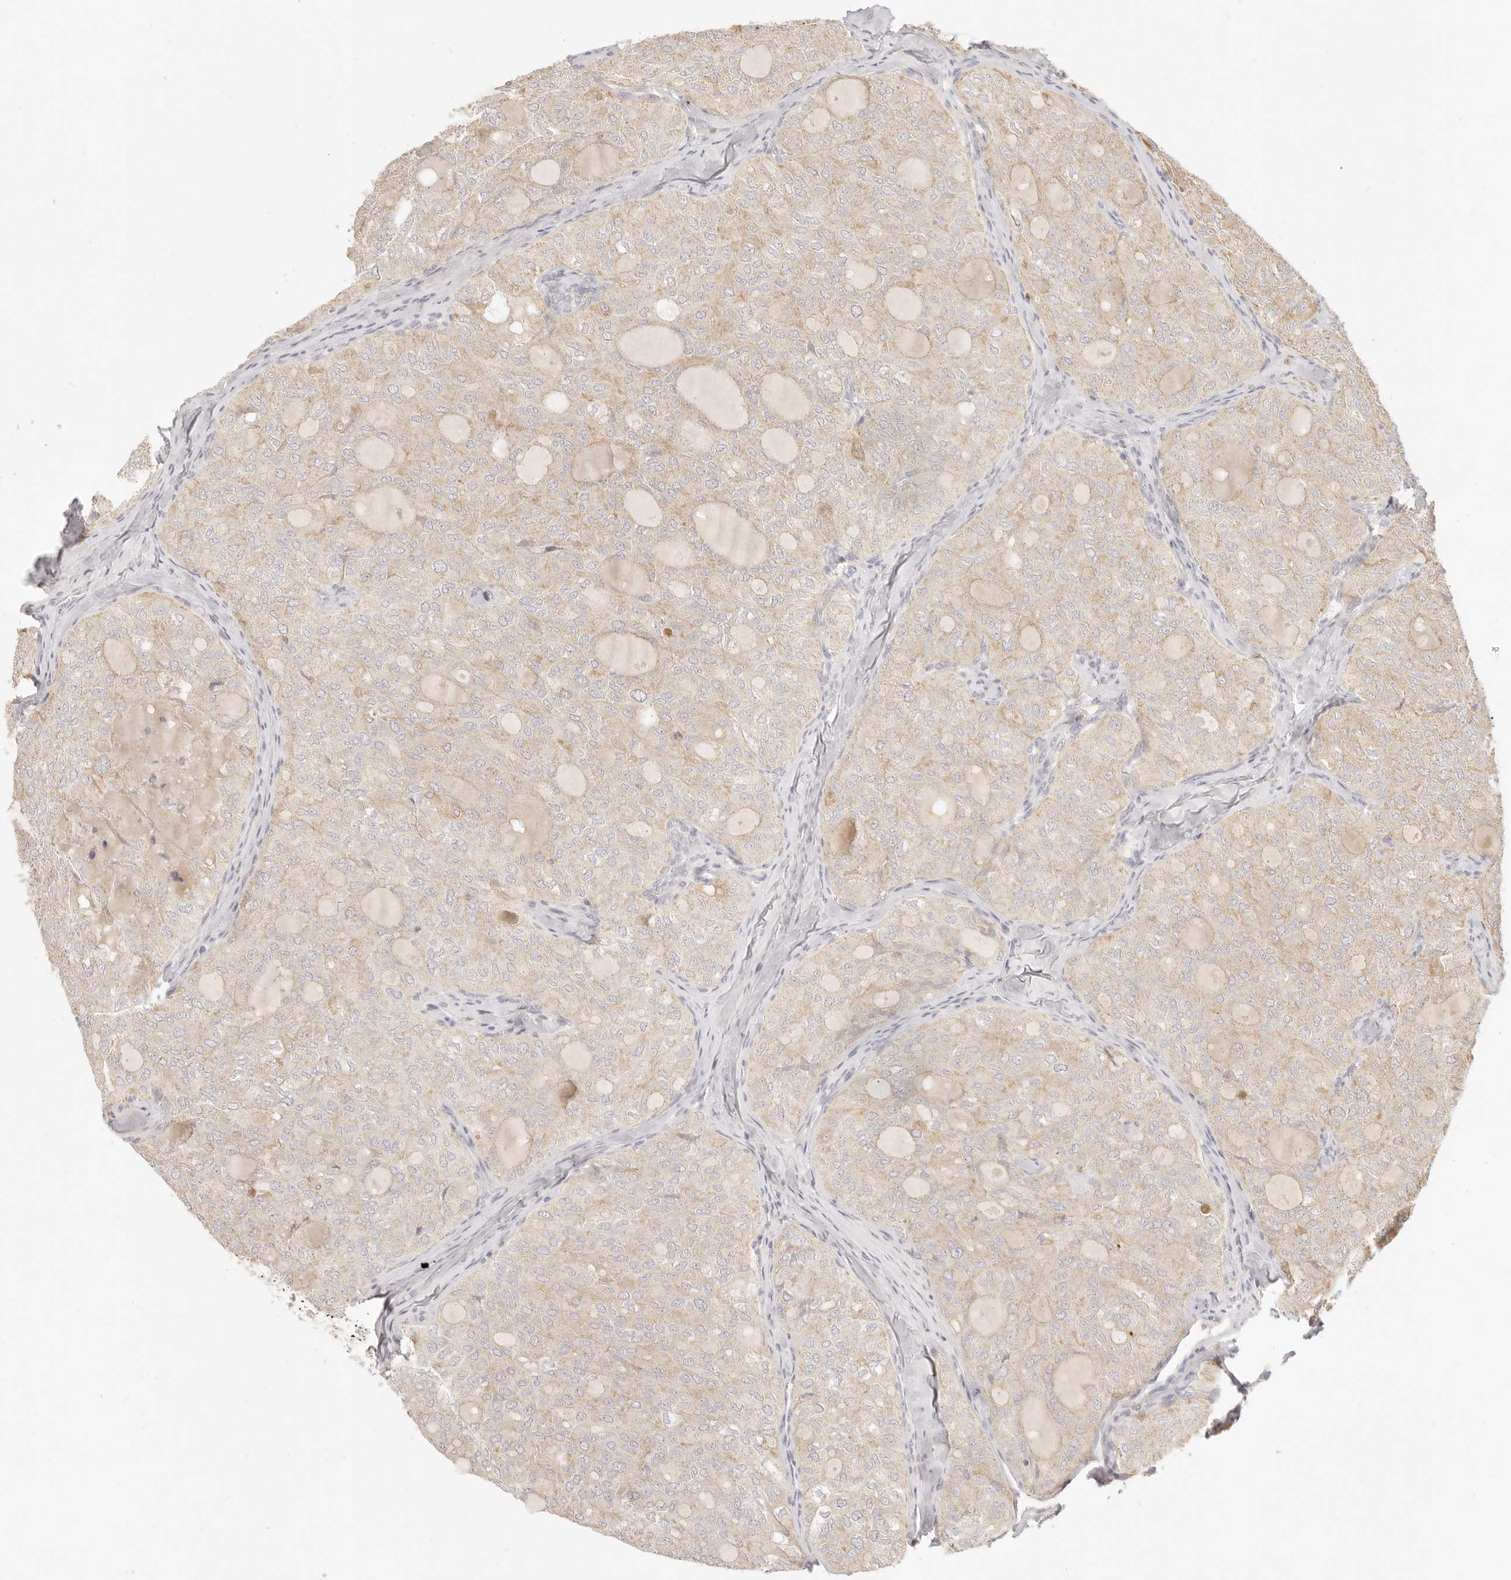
{"staining": {"intensity": "negative", "quantity": "none", "location": "none"}, "tissue": "thyroid cancer", "cell_type": "Tumor cells", "image_type": "cancer", "snomed": [{"axis": "morphology", "description": "Follicular adenoma carcinoma, NOS"}, {"axis": "topography", "description": "Thyroid gland"}], "caption": "Micrograph shows no protein staining in tumor cells of follicular adenoma carcinoma (thyroid) tissue.", "gene": "CPLANE2", "patient": {"sex": "male", "age": 75}}